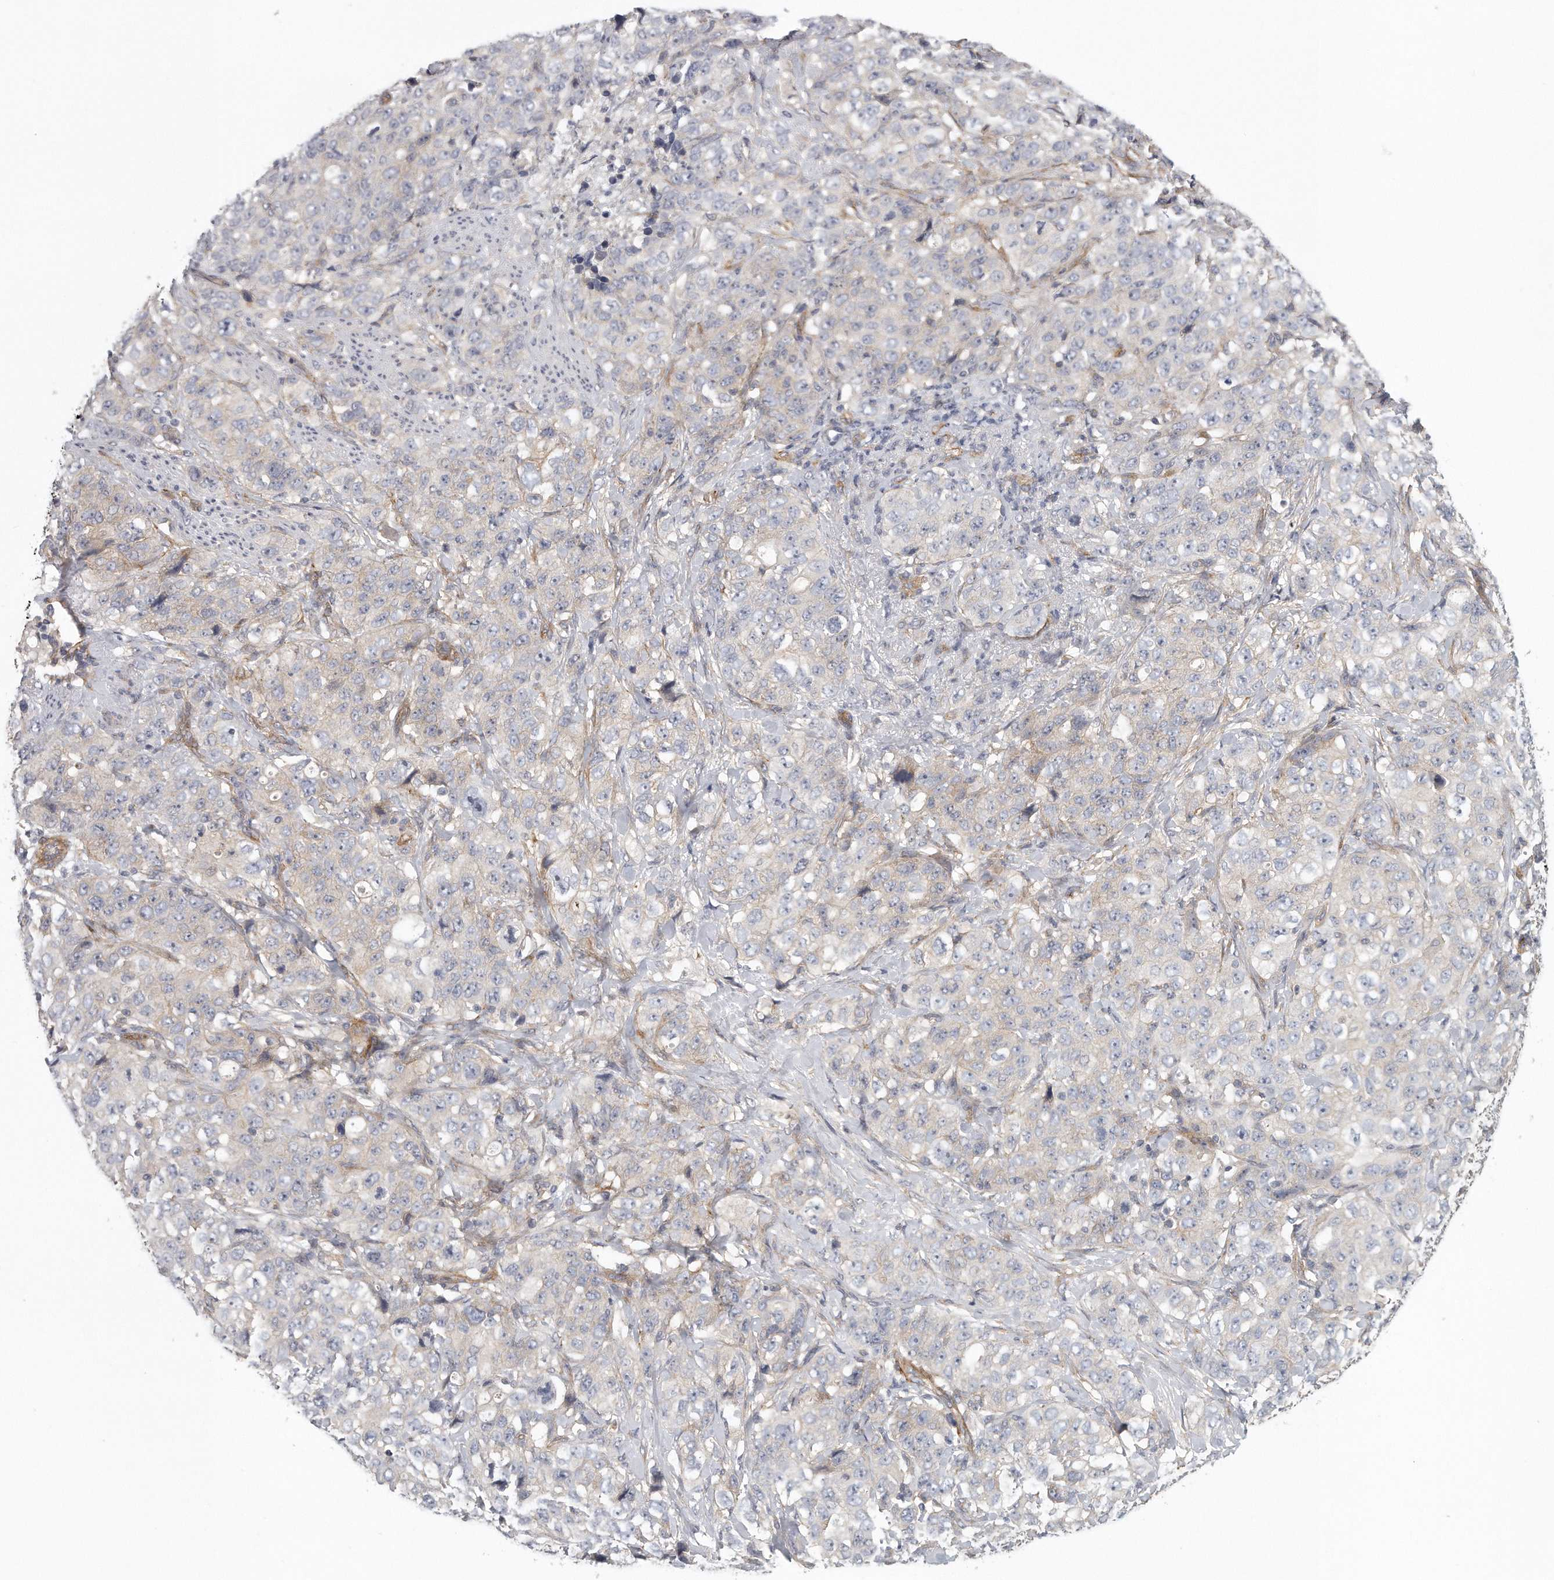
{"staining": {"intensity": "negative", "quantity": "none", "location": "none"}, "tissue": "stomach cancer", "cell_type": "Tumor cells", "image_type": "cancer", "snomed": [{"axis": "morphology", "description": "Adenocarcinoma, NOS"}, {"axis": "topography", "description": "Stomach"}], "caption": "Tumor cells are negative for protein expression in human stomach cancer.", "gene": "MTERF4", "patient": {"sex": "male", "age": 48}}